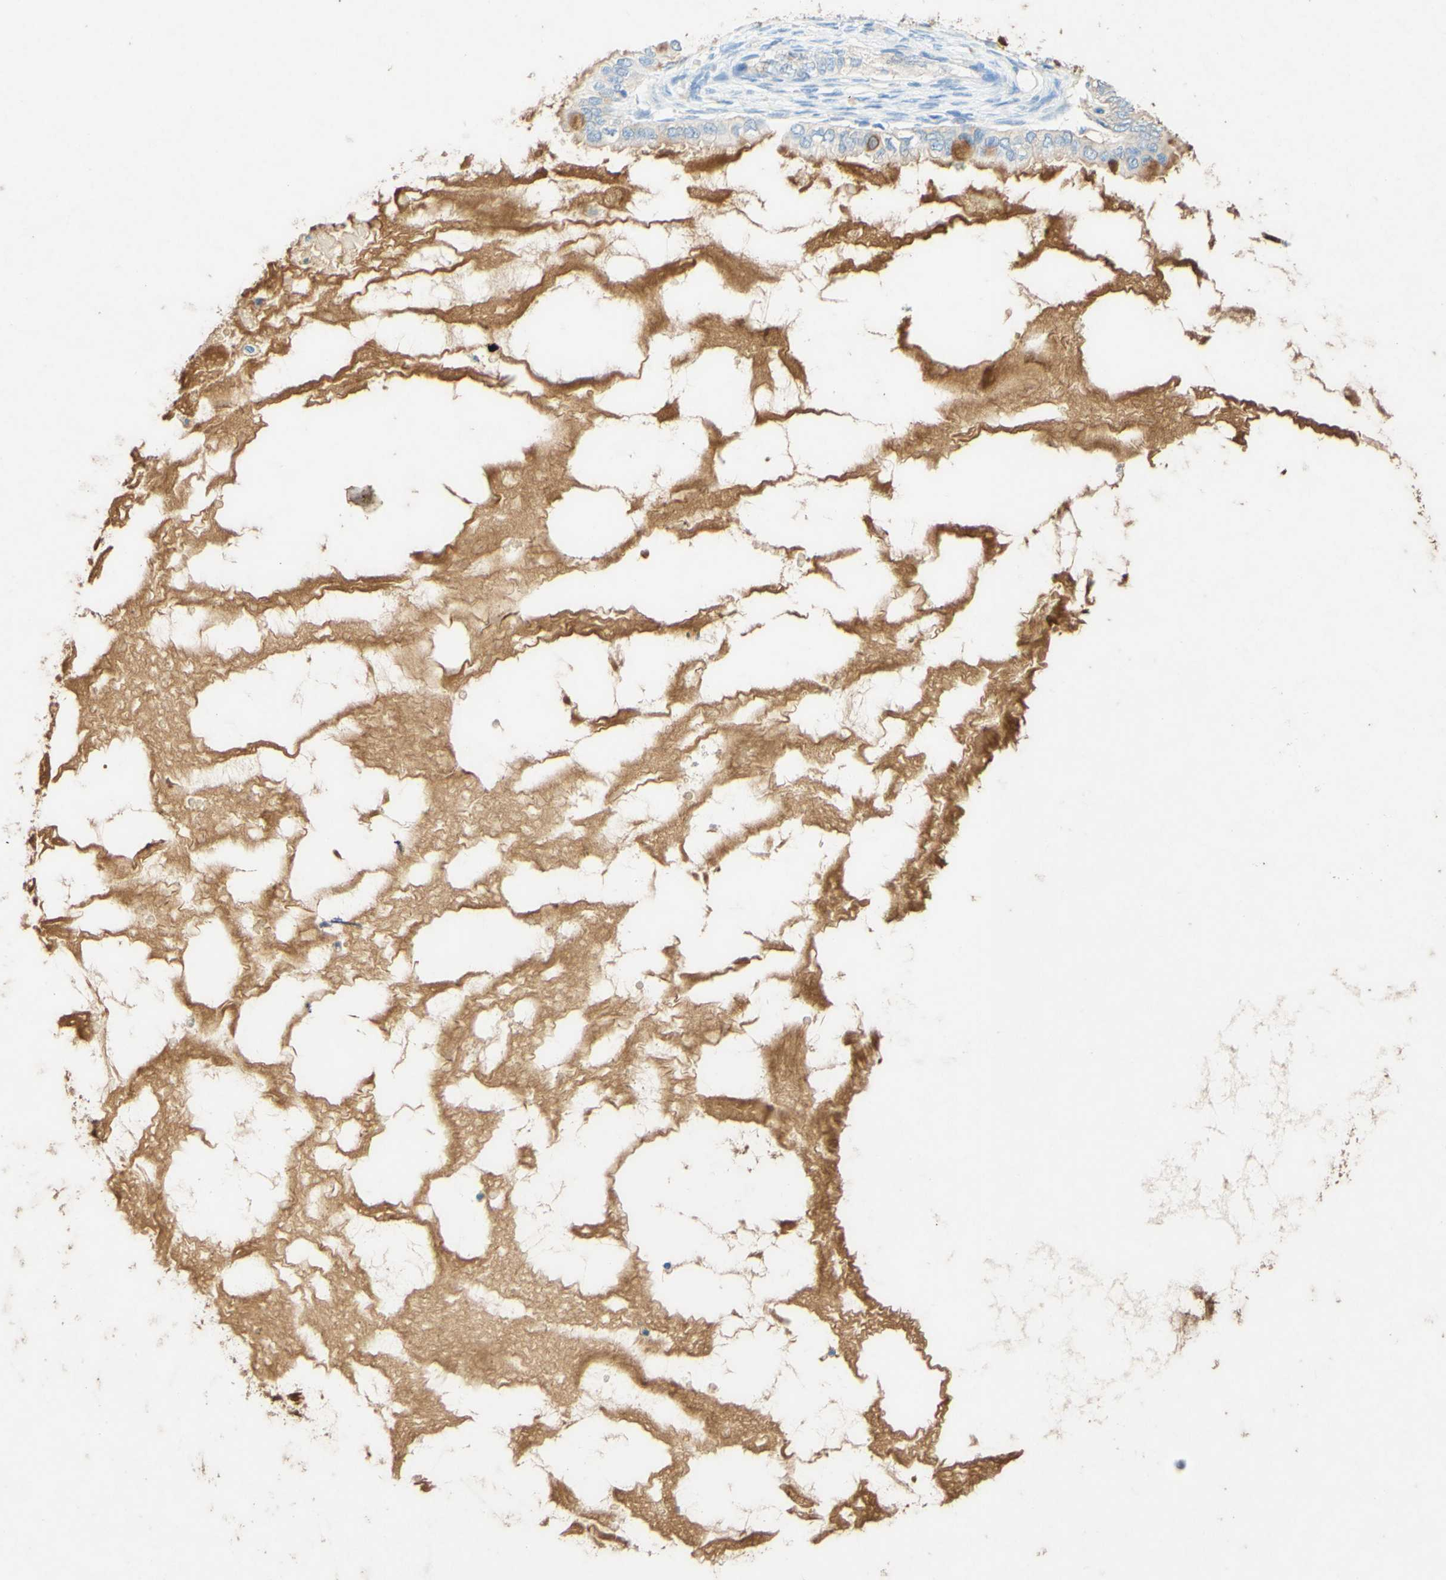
{"staining": {"intensity": "moderate", "quantity": "<25%", "location": "cytoplasmic/membranous"}, "tissue": "ovarian cancer", "cell_type": "Tumor cells", "image_type": "cancer", "snomed": [{"axis": "morphology", "description": "Cystadenocarcinoma, mucinous, NOS"}, {"axis": "topography", "description": "Ovary"}], "caption": "Tumor cells display moderate cytoplasmic/membranous expression in about <25% of cells in ovarian cancer.", "gene": "SLC46A1", "patient": {"sex": "female", "age": 80}}